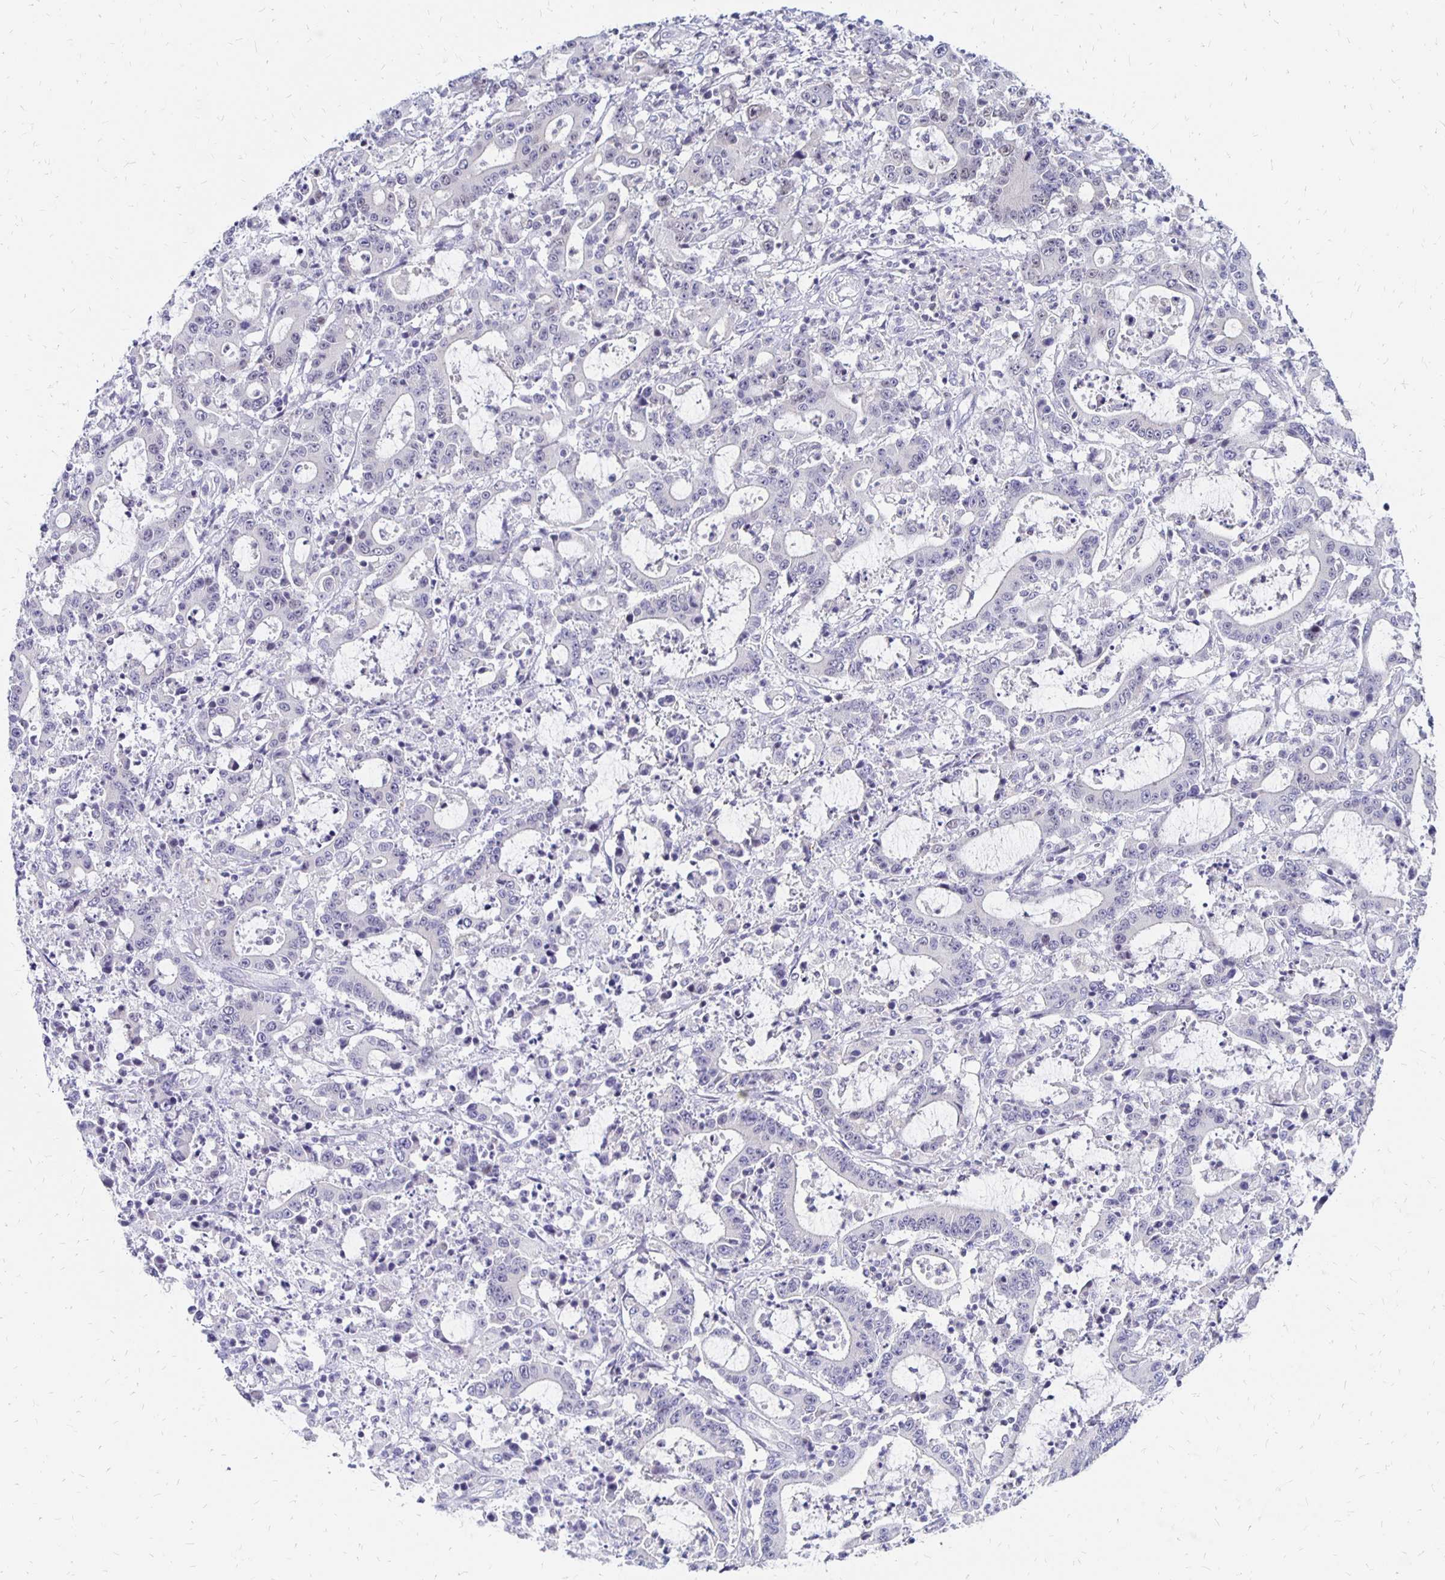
{"staining": {"intensity": "negative", "quantity": "none", "location": "none"}, "tissue": "stomach cancer", "cell_type": "Tumor cells", "image_type": "cancer", "snomed": [{"axis": "morphology", "description": "Adenocarcinoma, NOS"}, {"axis": "topography", "description": "Stomach, upper"}], "caption": "A histopathology image of adenocarcinoma (stomach) stained for a protein shows no brown staining in tumor cells. (DAB (3,3'-diaminobenzidine) immunohistochemistry with hematoxylin counter stain).", "gene": "SYT2", "patient": {"sex": "male", "age": 68}}